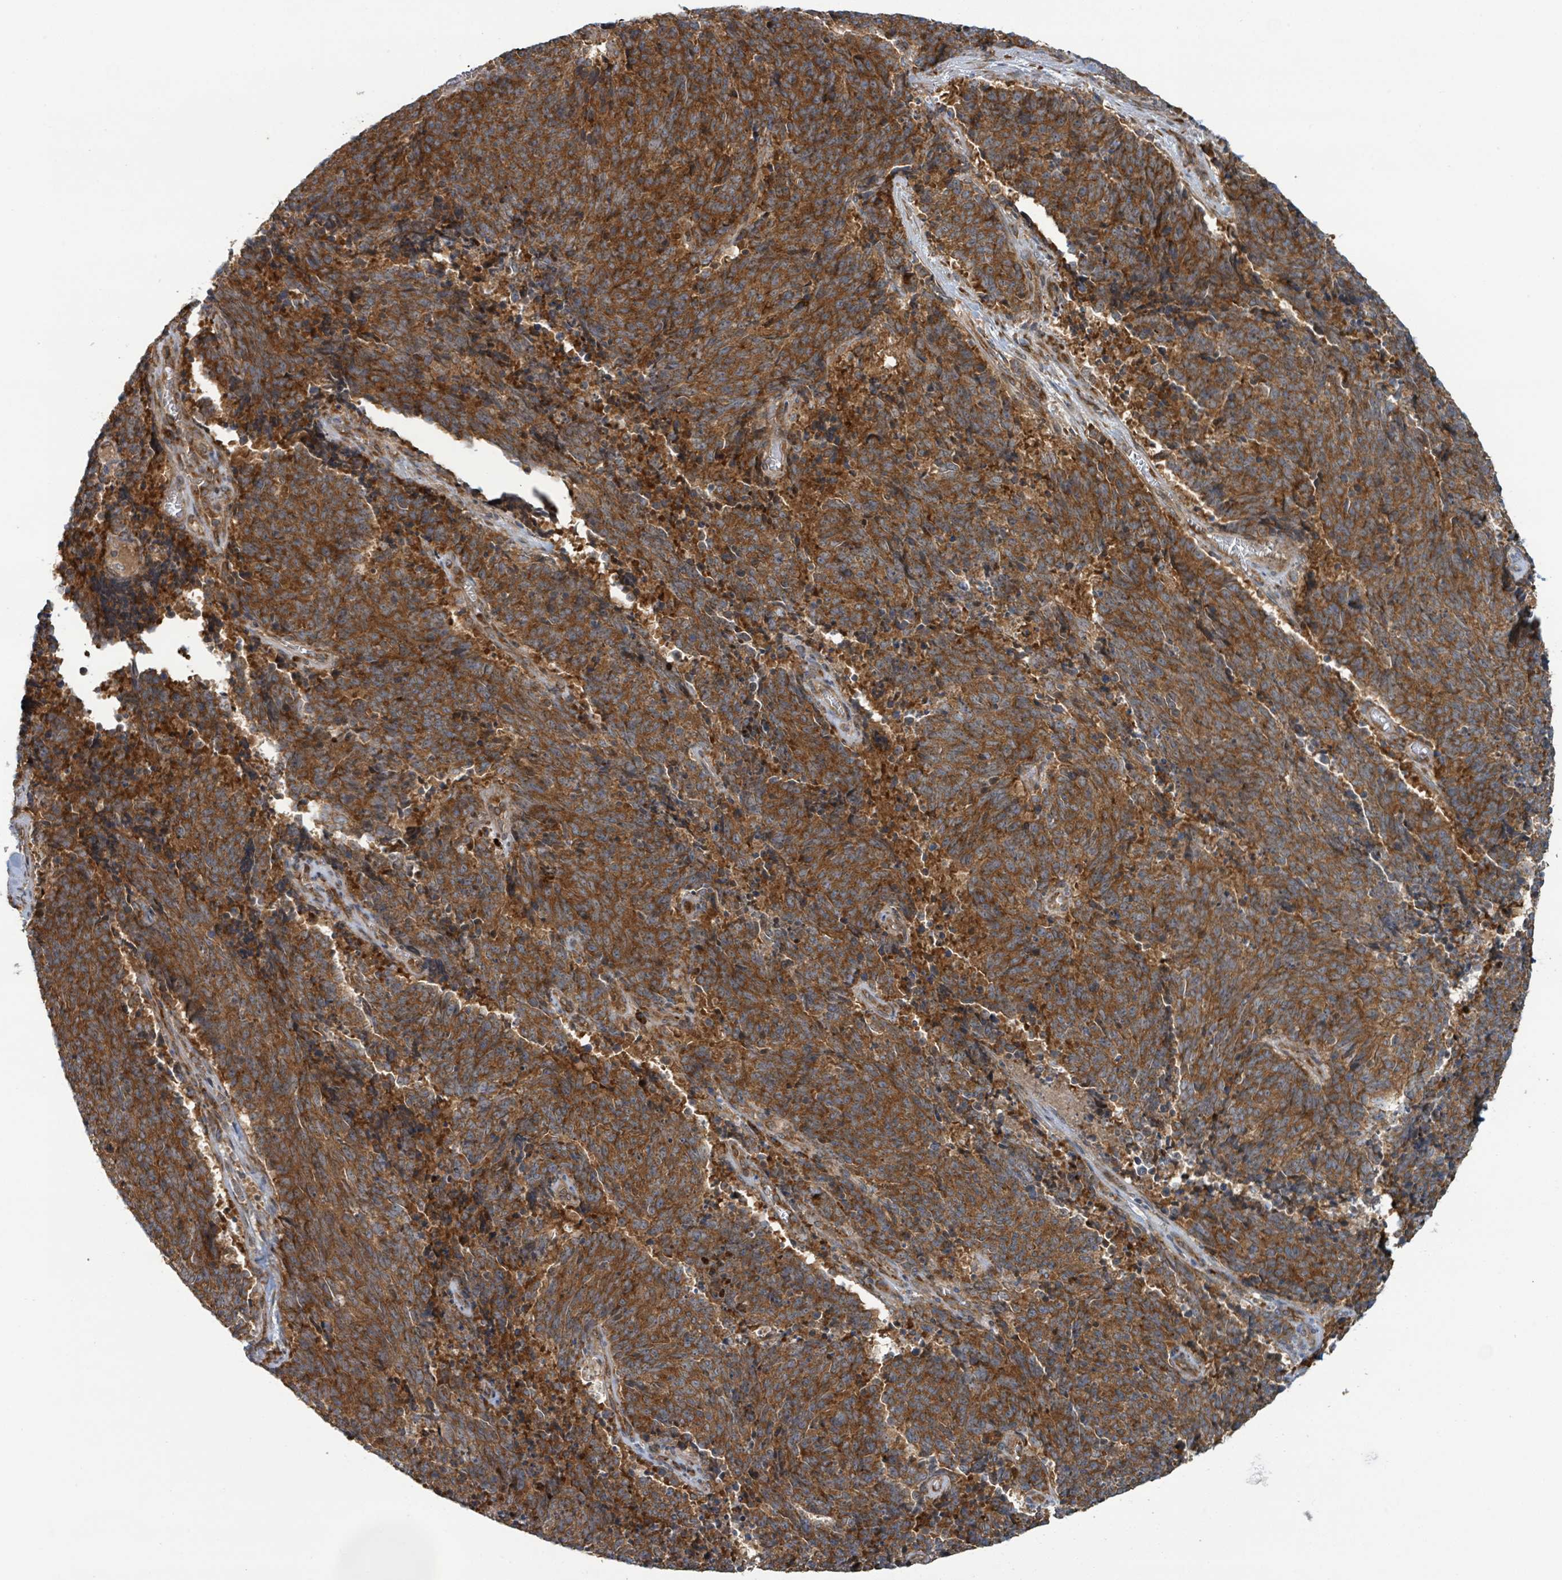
{"staining": {"intensity": "strong", "quantity": ">75%", "location": "cytoplasmic/membranous"}, "tissue": "cervical cancer", "cell_type": "Tumor cells", "image_type": "cancer", "snomed": [{"axis": "morphology", "description": "Squamous cell carcinoma, NOS"}, {"axis": "topography", "description": "Cervix"}], "caption": "Immunohistochemical staining of human cervical squamous cell carcinoma displays high levels of strong cytoplasmic/membranous protein expression in approximately >75% of tumor cells.", "gene": "OR51E1", "patient": {"sex": "female", "age": 29}}